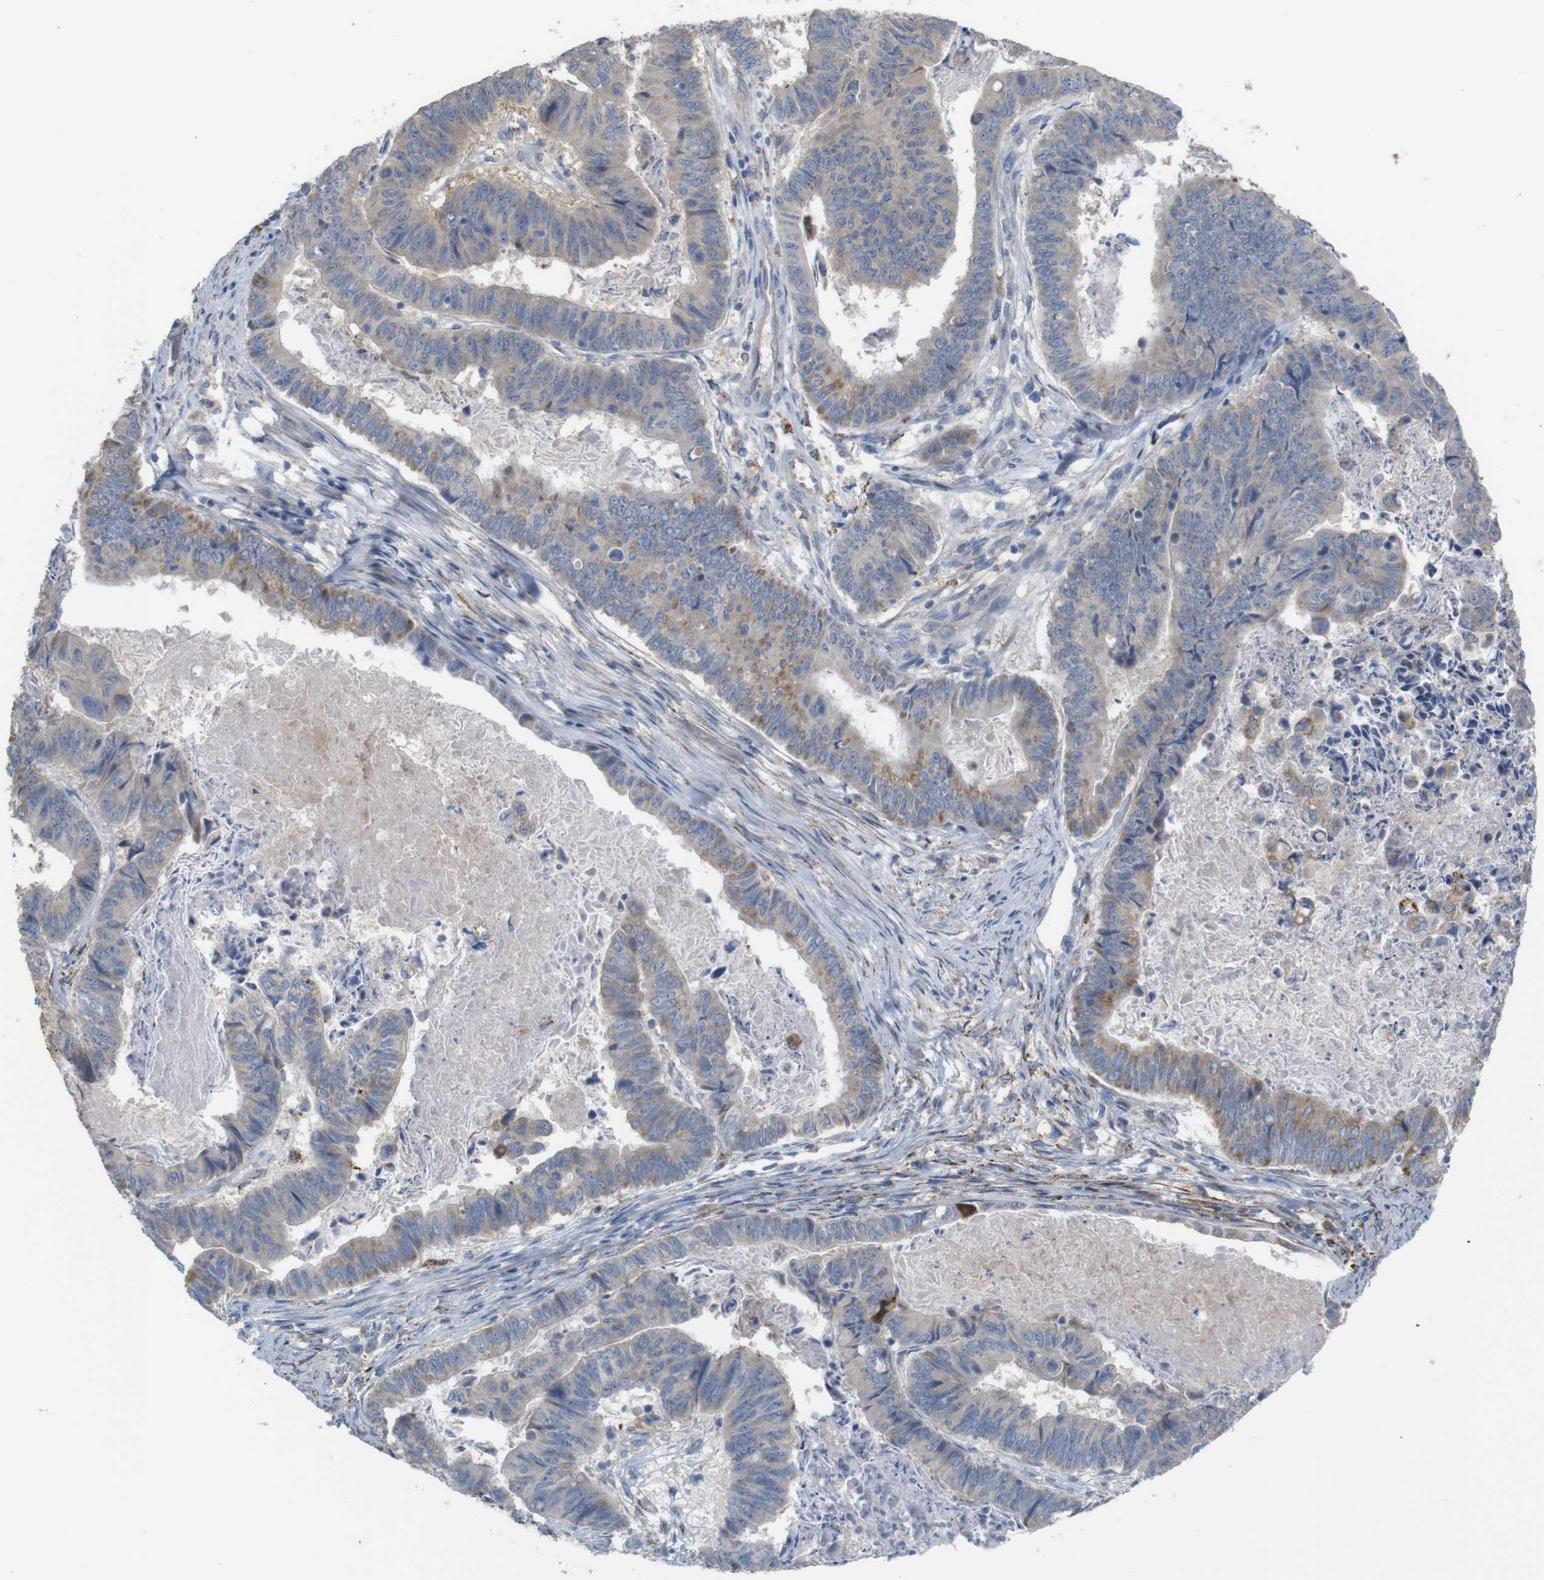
{"staining": {"intensity": "weak", "quantity": ">75%", "location": "cytoplasmic/membranous"}, "tissue": "stomach cancer", "cell_type": "Tumor cells", "image_type": "cancer", "snomed": [{"axis": "morphology", "description": "Adenocarcinoma, NOS"}, {"axis": "topography", "description": "Stomach, lower"}], "caption": "Tumor cells reveal low levels of weak cytoplasmic/membranous staining in about >75% of cells in human stomach cancer (adenocarcinoma).", "gene": "PTPRR", "patient": {"sex": "male", "age": 77}}